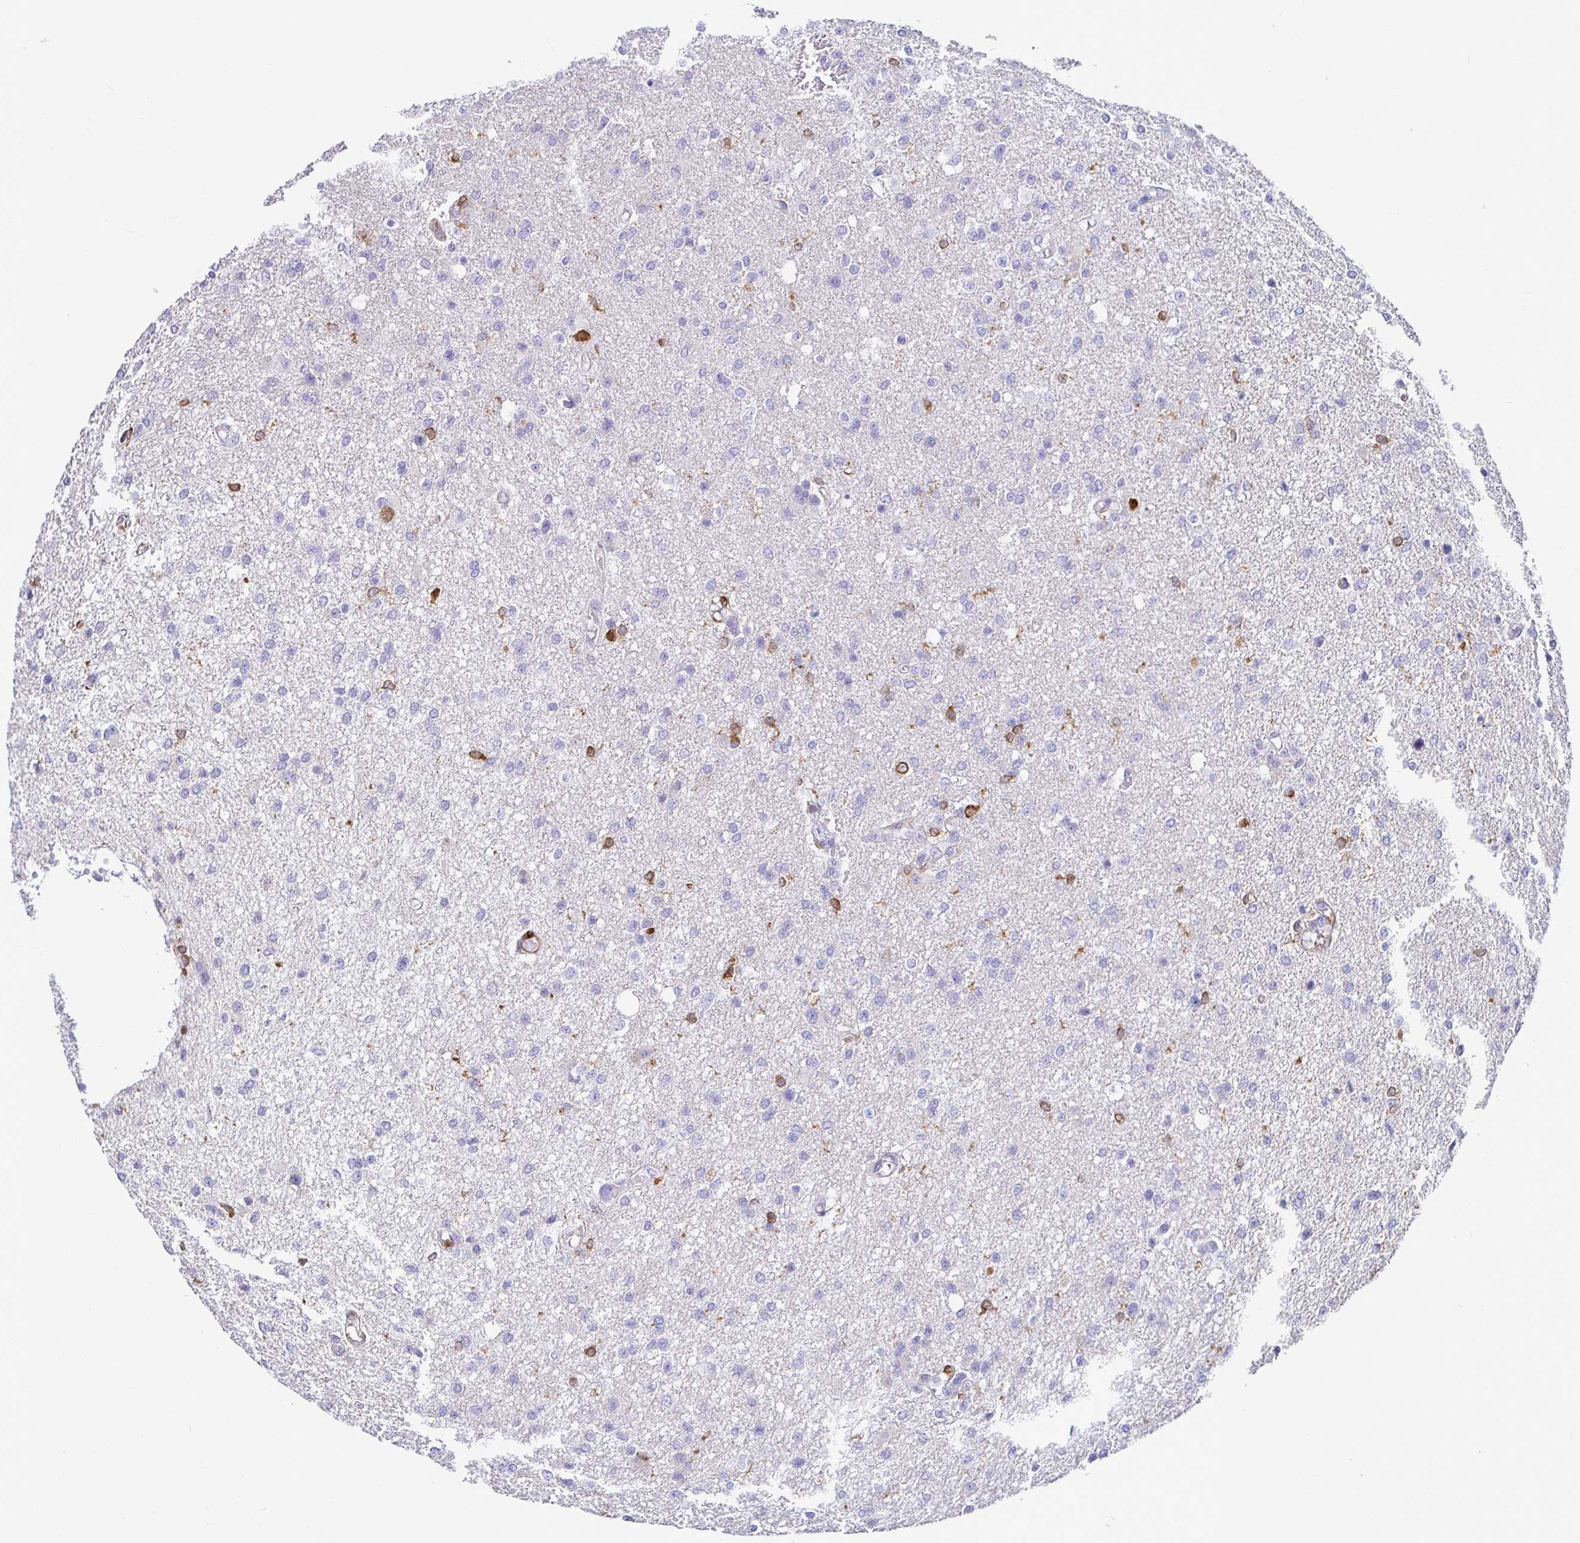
{"staining": {"intensity": "negative", "quantity": "none", "location": "none"}, "tissue": "glioma", "cell_type": "Tumor cells", "image_type": "cancer", "snomed": [{"axis": "morphology", "description": "Glioma, malignant, Low grade"}, {"axis": "topography", "description": "Brain"}], "caption": "High power microscopy photomicrograph of an IHC histopathology image of glioma, revealing no significant positivity in tumor cells.", "gene": "TP53I11", "patient": {"sex": "male", "age": 26}}